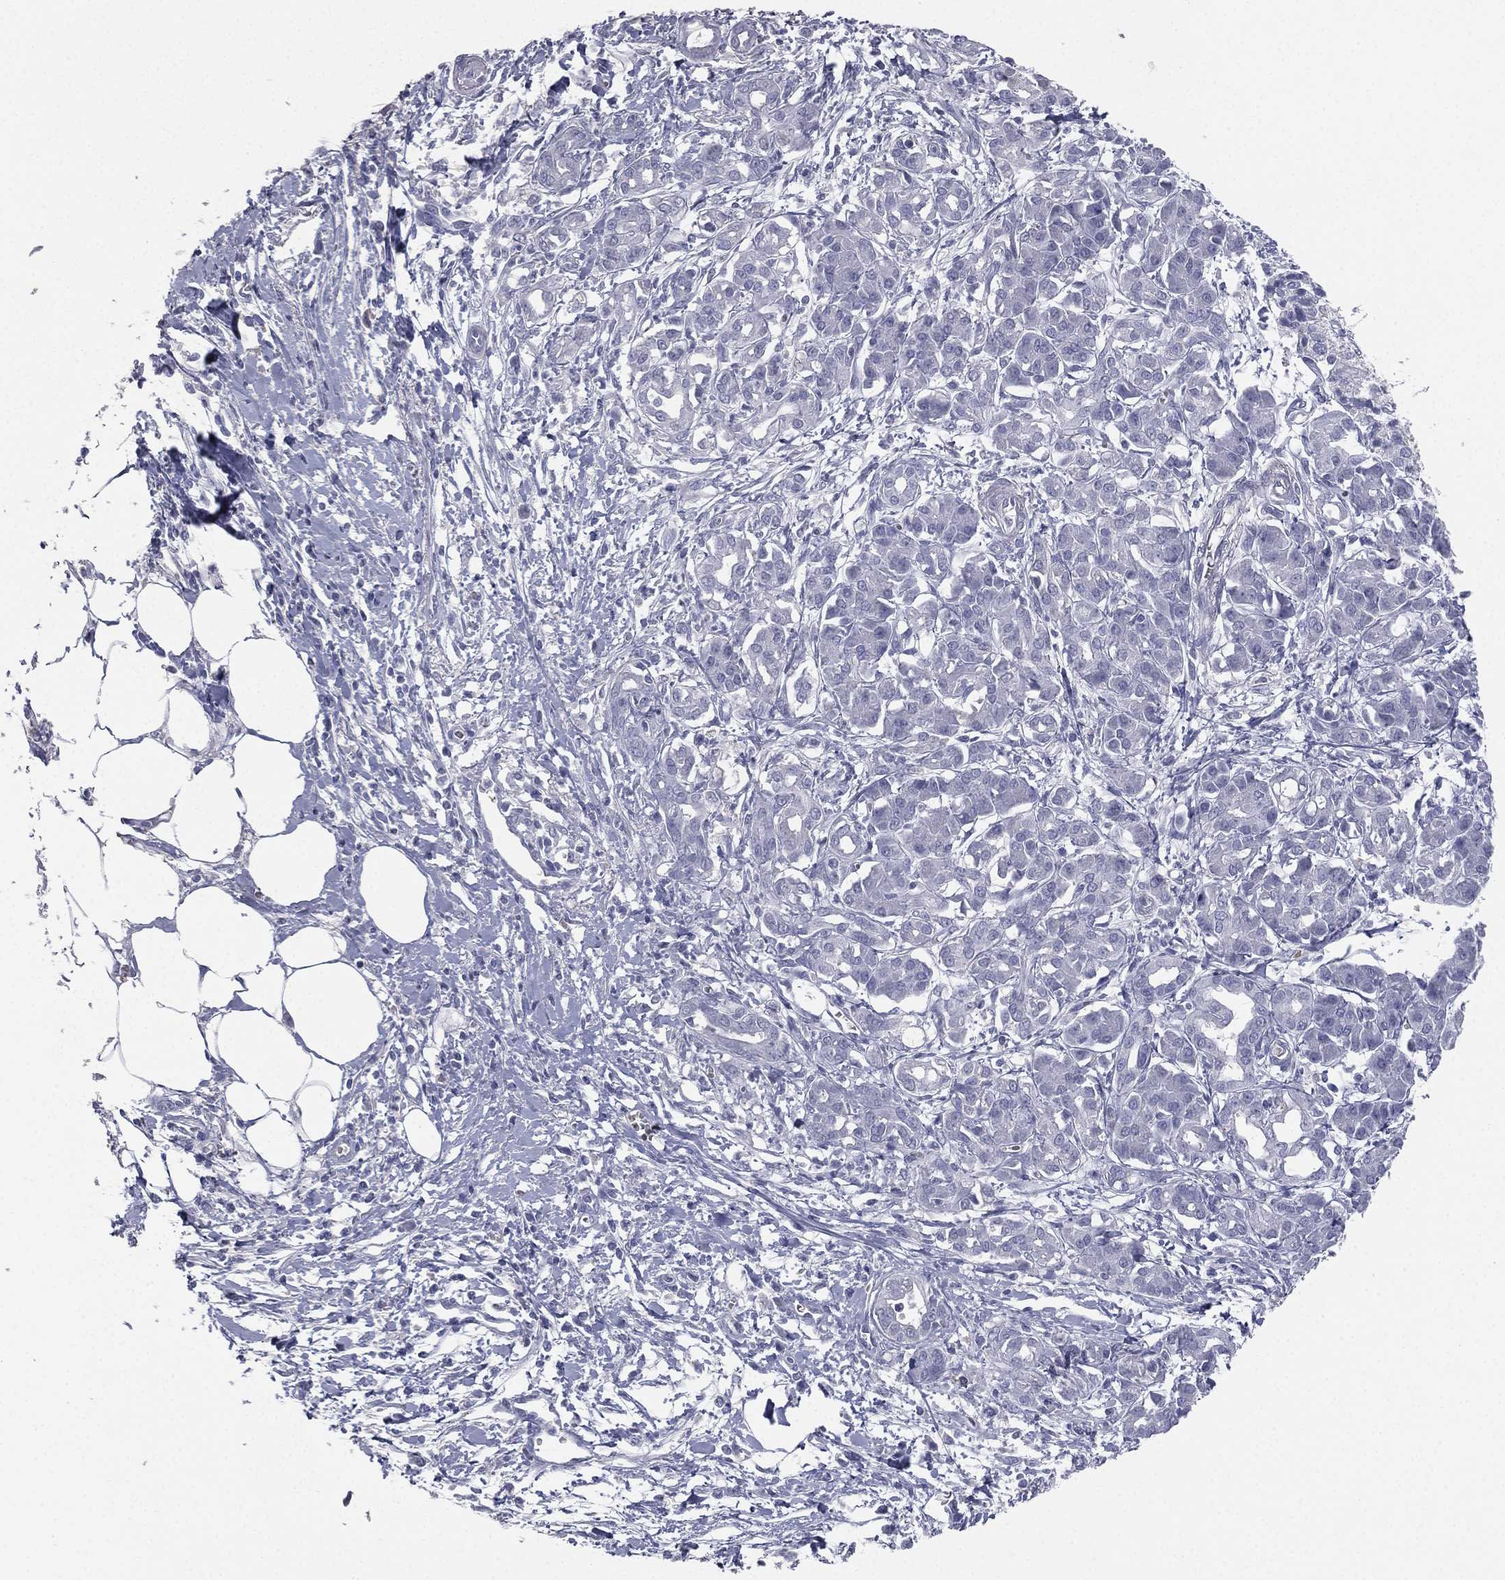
{"staining": {"intensity": "negative", "quantity": "none", "location": "none"}, "tissue": "pancreatic cancer", "cell_type": "Tumor cells", "image_type": "cancer", "snomed": [{"axis": "morphology", "description": "Adenocarcinoma, NOS"}, {"axis": "topography", "description": "Pancreas"}], "caption": "Tumor cells are negative for brown protein staining in pancreatic adenocarcinoma.", "gene": "ESX1", "patient": {"sex": "male", "age": 72}}